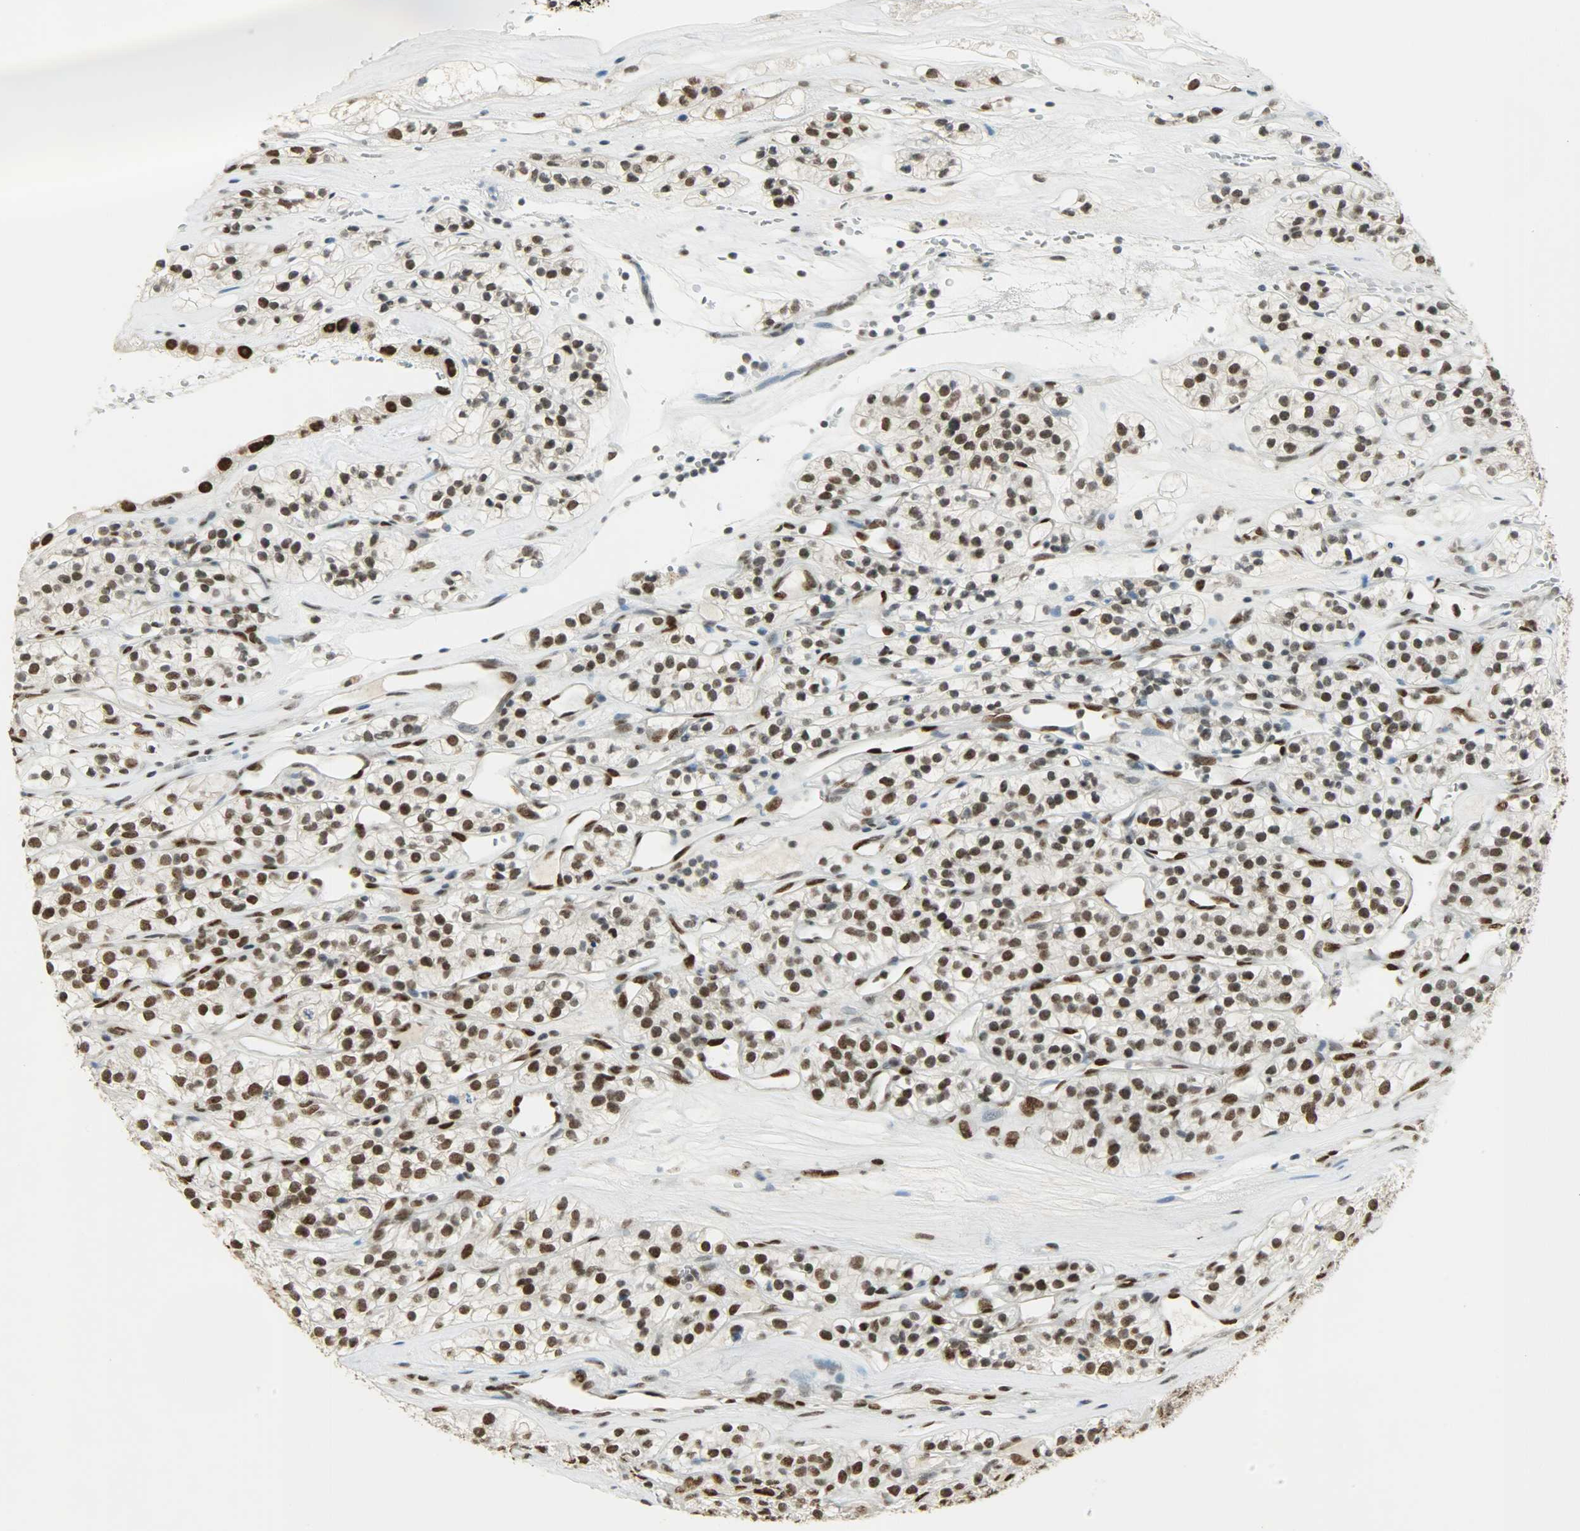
{"staining": {"intensity": "strong", "quantity": ">75%", "location": "nuclear"}, "tissue": "renal cancer", "cell_type": "Tumor cells", "image_type": "cancer", "snomed": [{"axis": "morphology", "description": "Adenocarcinoma, NOS"}, {"axis": "topography", "description": "Kidney"}], "caption": "Renal cancer stained for a protein reveals strong nuclear positivity in tumor cells.", "gene": "MYEF2", "patient": {"sex": "female", "age": 57}}